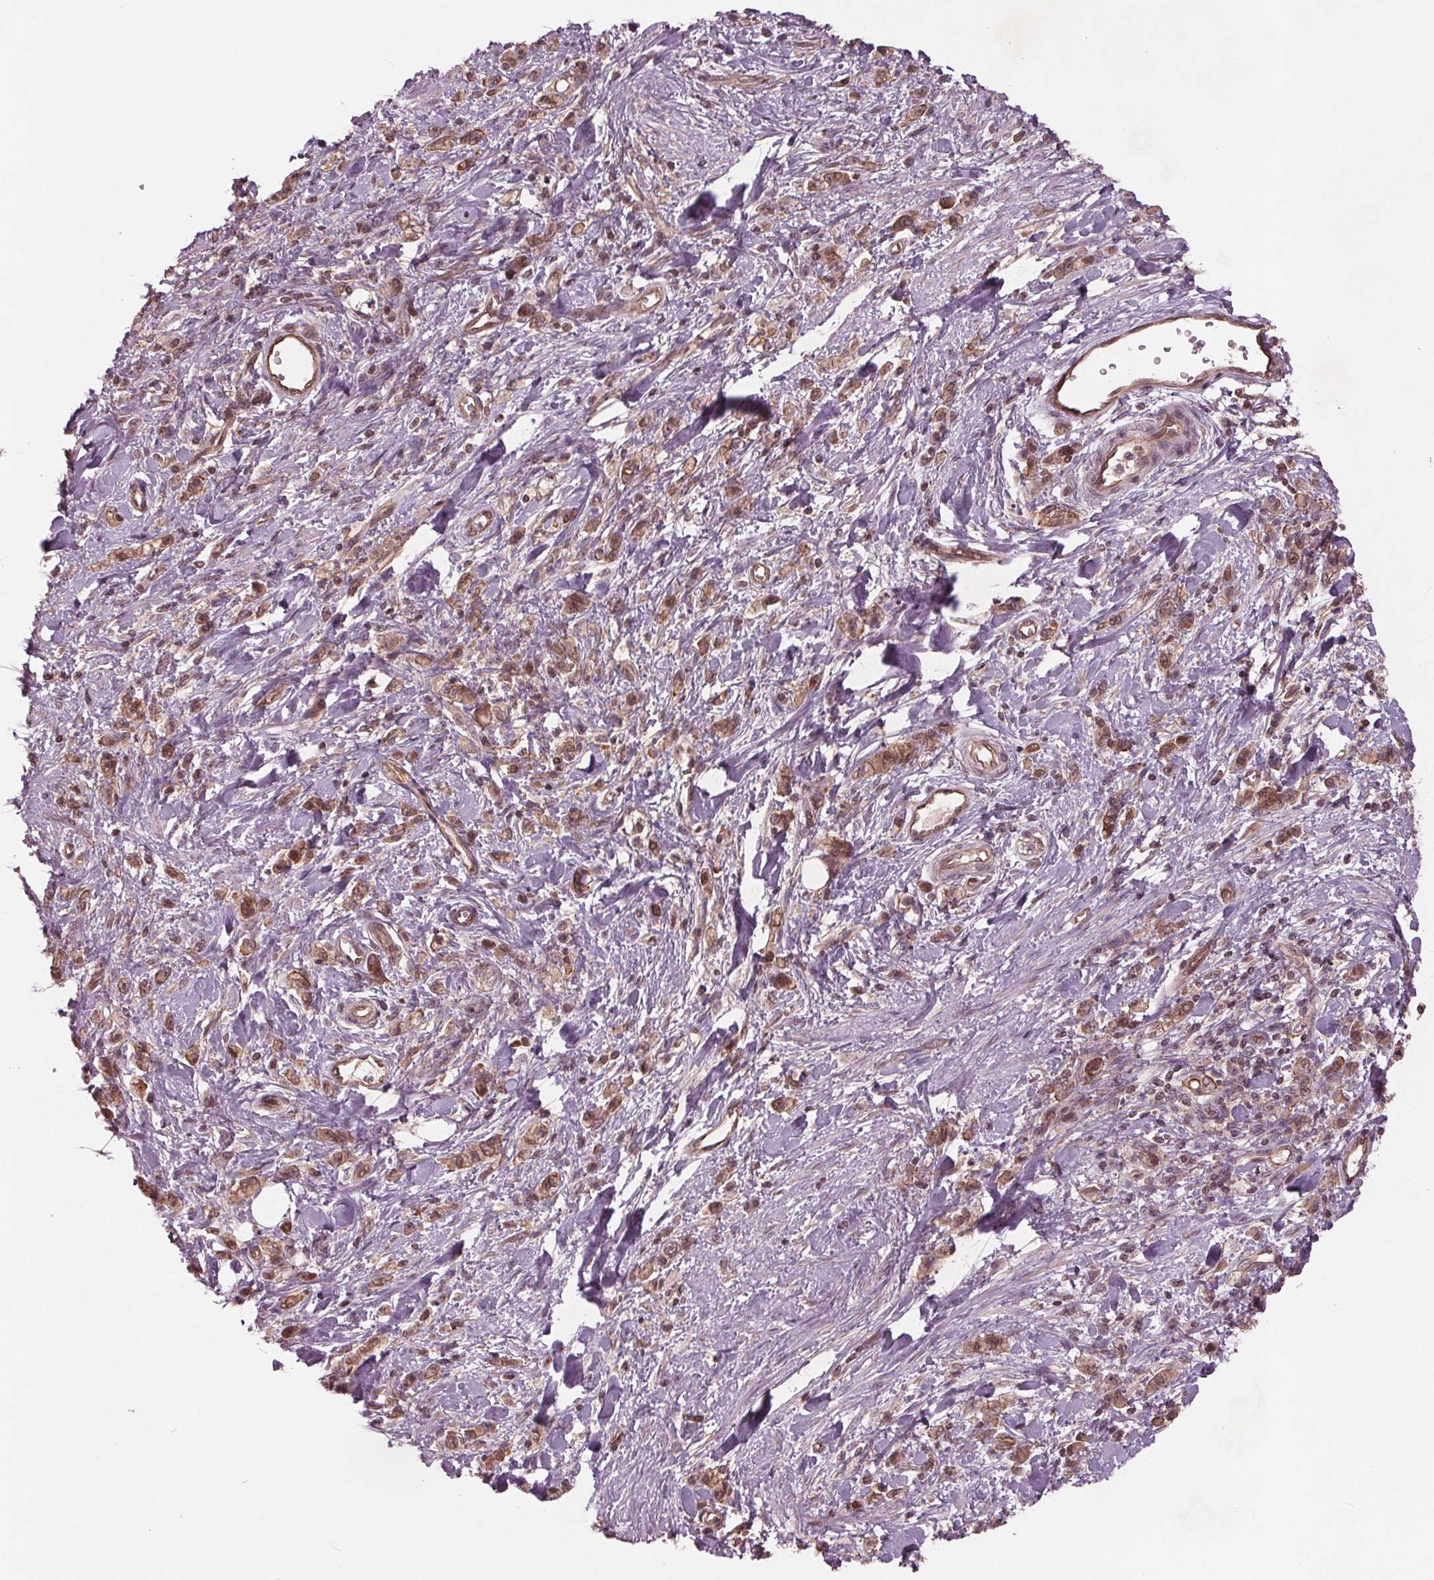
{"staining": {"intensity": "moderate", "quantity": ">75%", "location": "cytoplasmic/membranous,nuclear"}, "tissue": "stomach cancer", "cell_type": "Tumor cells", "image_type": "cancer", "snomed": [{"axis": "morphology", "description": "Adenocarcinoma, NOS"}, {"axis": "topography", "description": "Stomach"}], "caption": "Moderate cytoplasmic/membranous and nuclear staining for a protein is appreciated in approximately >75% of tumor cells of stomach cancer (adenocarcinoma) using immunohistochemistry (IHC).", "gene": "BTBD1", "patient": {"sex": "male", "age": 77}}